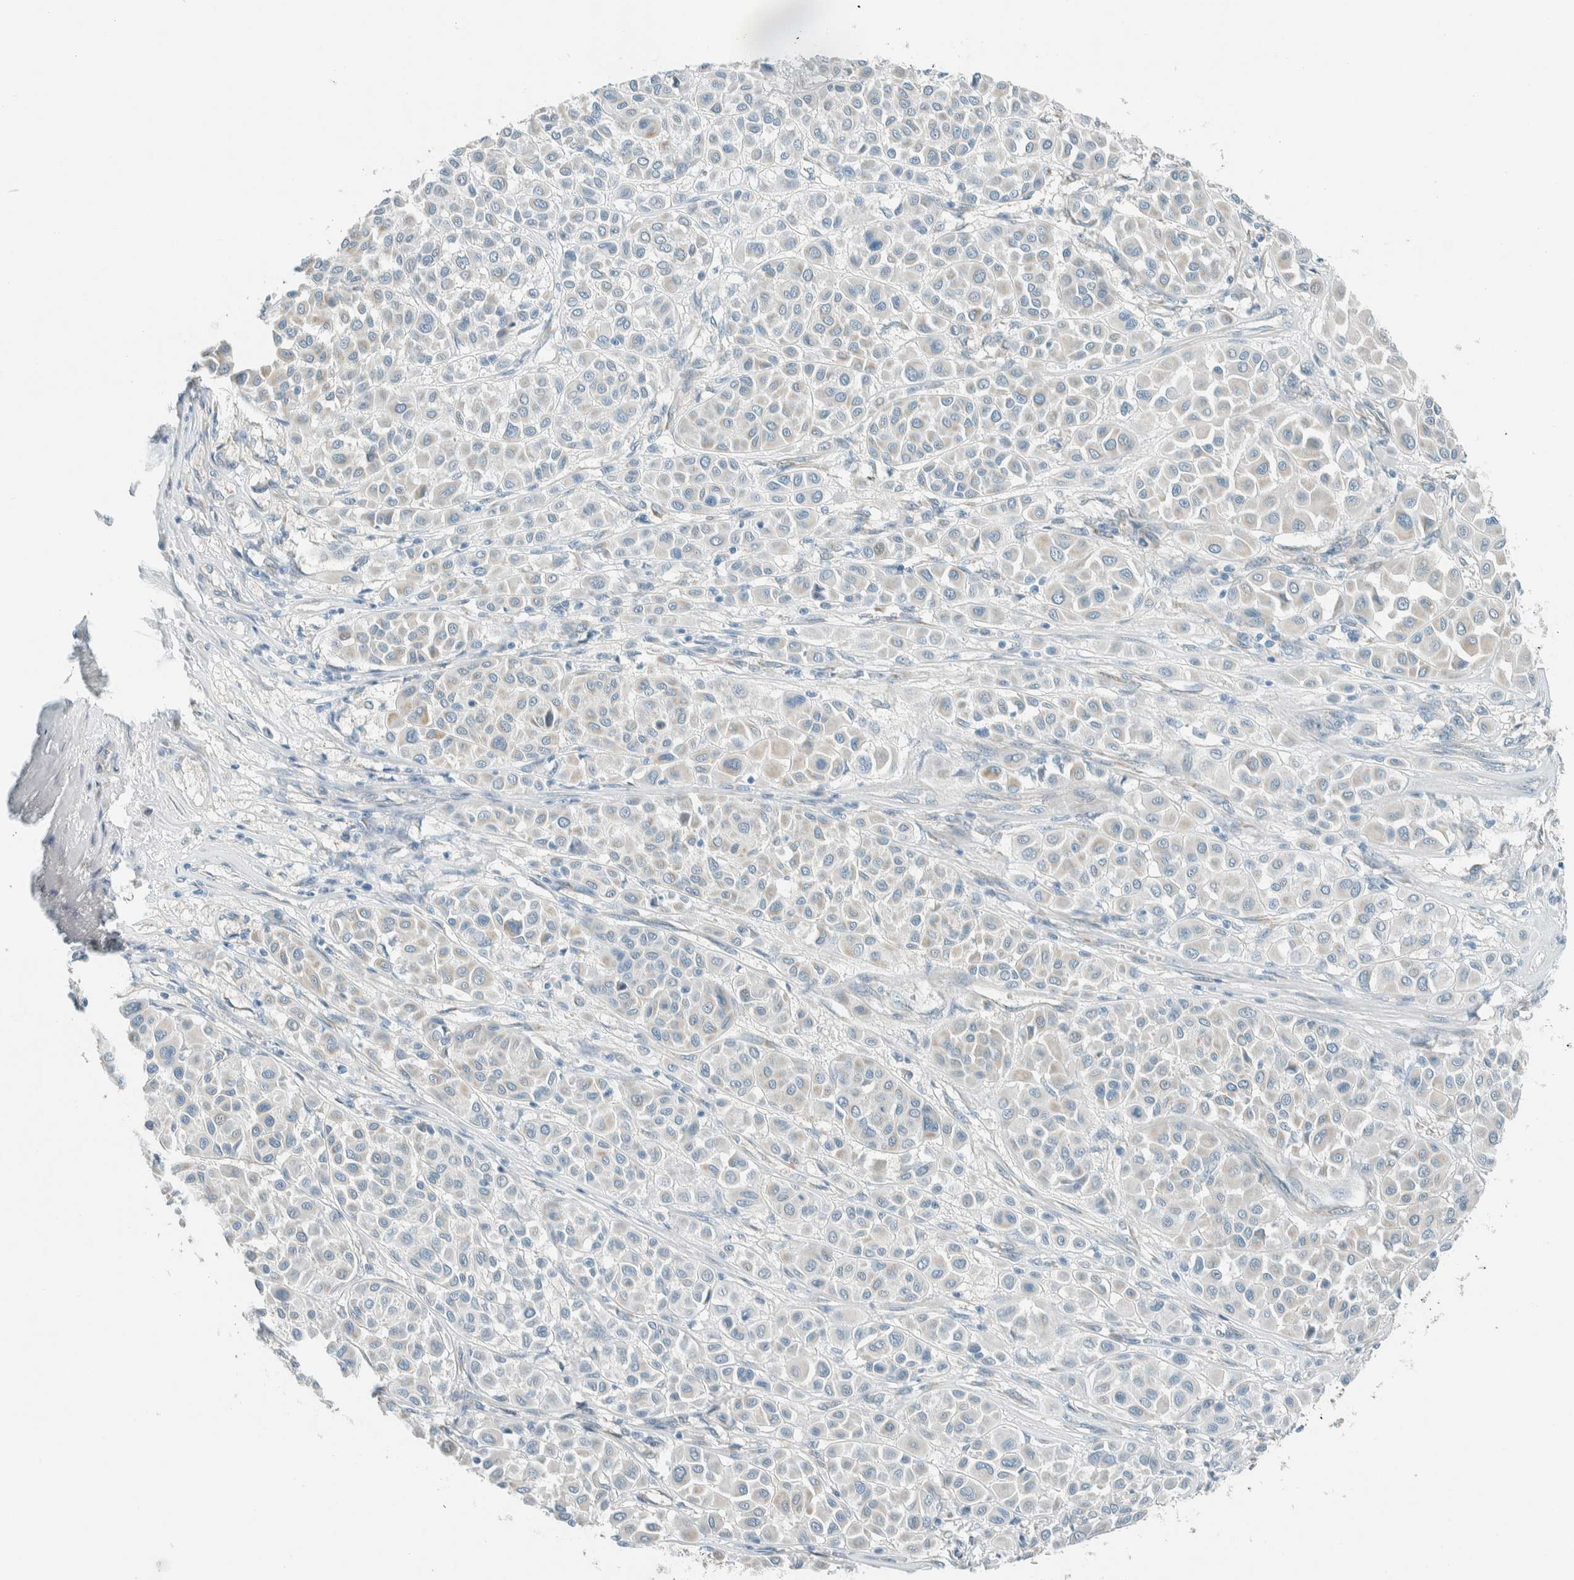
{"staining": {"intensity": "weak", "quantity": "<25%", "location": "cytoplasmic/membranous"}, "tissue": "melanoma", "cell_type": "Tumor cells", "image_type": "cancer", "snomed": [{"axis": "morphology", "description": "Malignant melanoma, Metastatic site"}, {"axis": "topography", "description": "Soft tissue"}], "caption": "The photomicrograph displays no staining of tumor cells in malignant melanoma (metastatic site). (DAB immunohistochemistry visualized using brightfield microscopy, high magnification).", "gene": "ALDH7A1", "patient": {"sex": "male", "age": 41}}